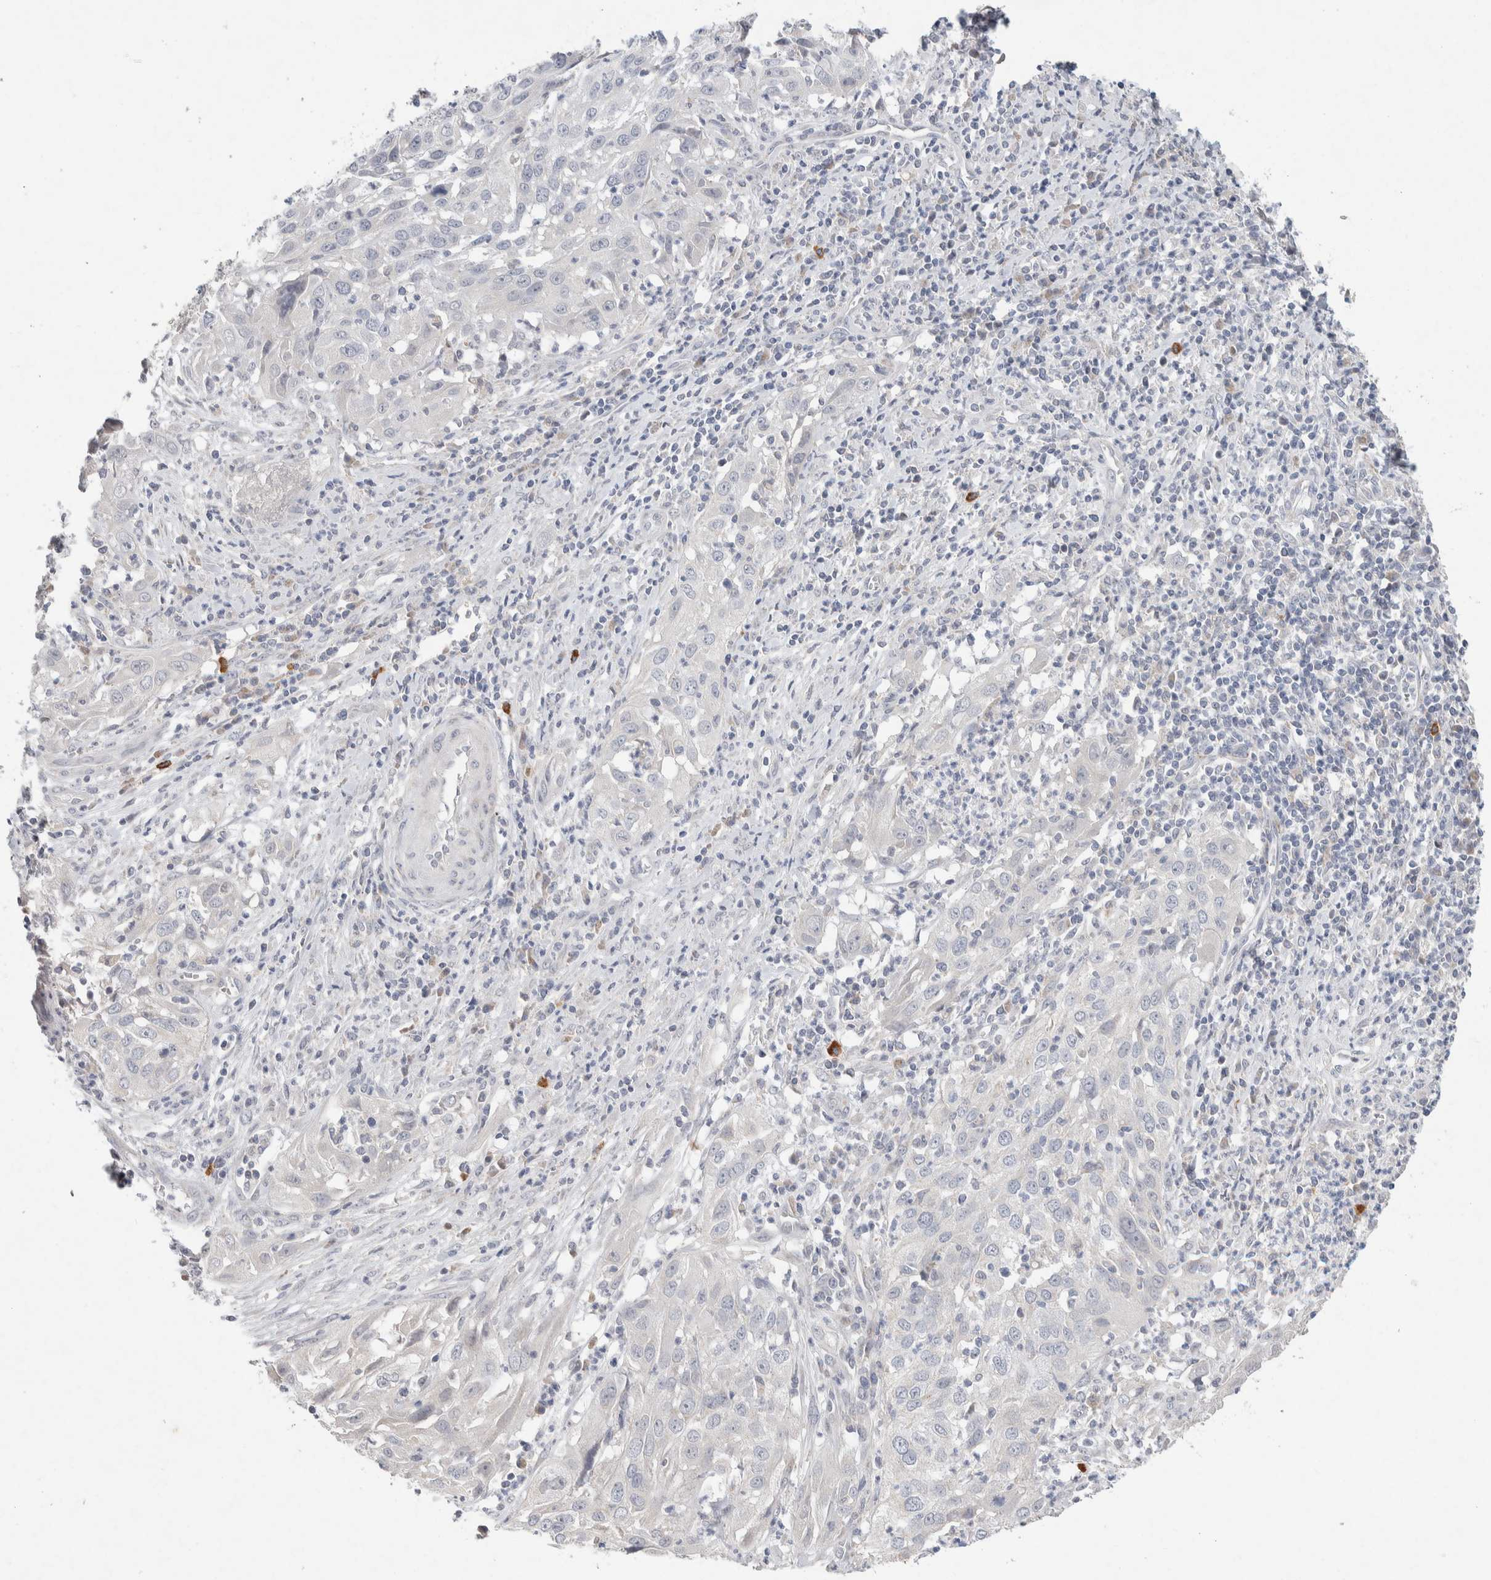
{"staining": {"intensity": "negative", "quantity": "none", "location": "none"}, "tissue": "cervical cancer", "cell_type": "Tumor cells", "image_type": "cancer", "snomed": [{"axis": "morphology", "description": "Squamous cell carcinoma, NOS"}, {"axis": "topography", "description": "Cervix"}], "caption": "Protein analysis of cervical squamous cell carcinoma exhibits no significant positivity in tumor cells.", "gene": "CMTM4", "patient": {"sex": "female", "age": 32}}